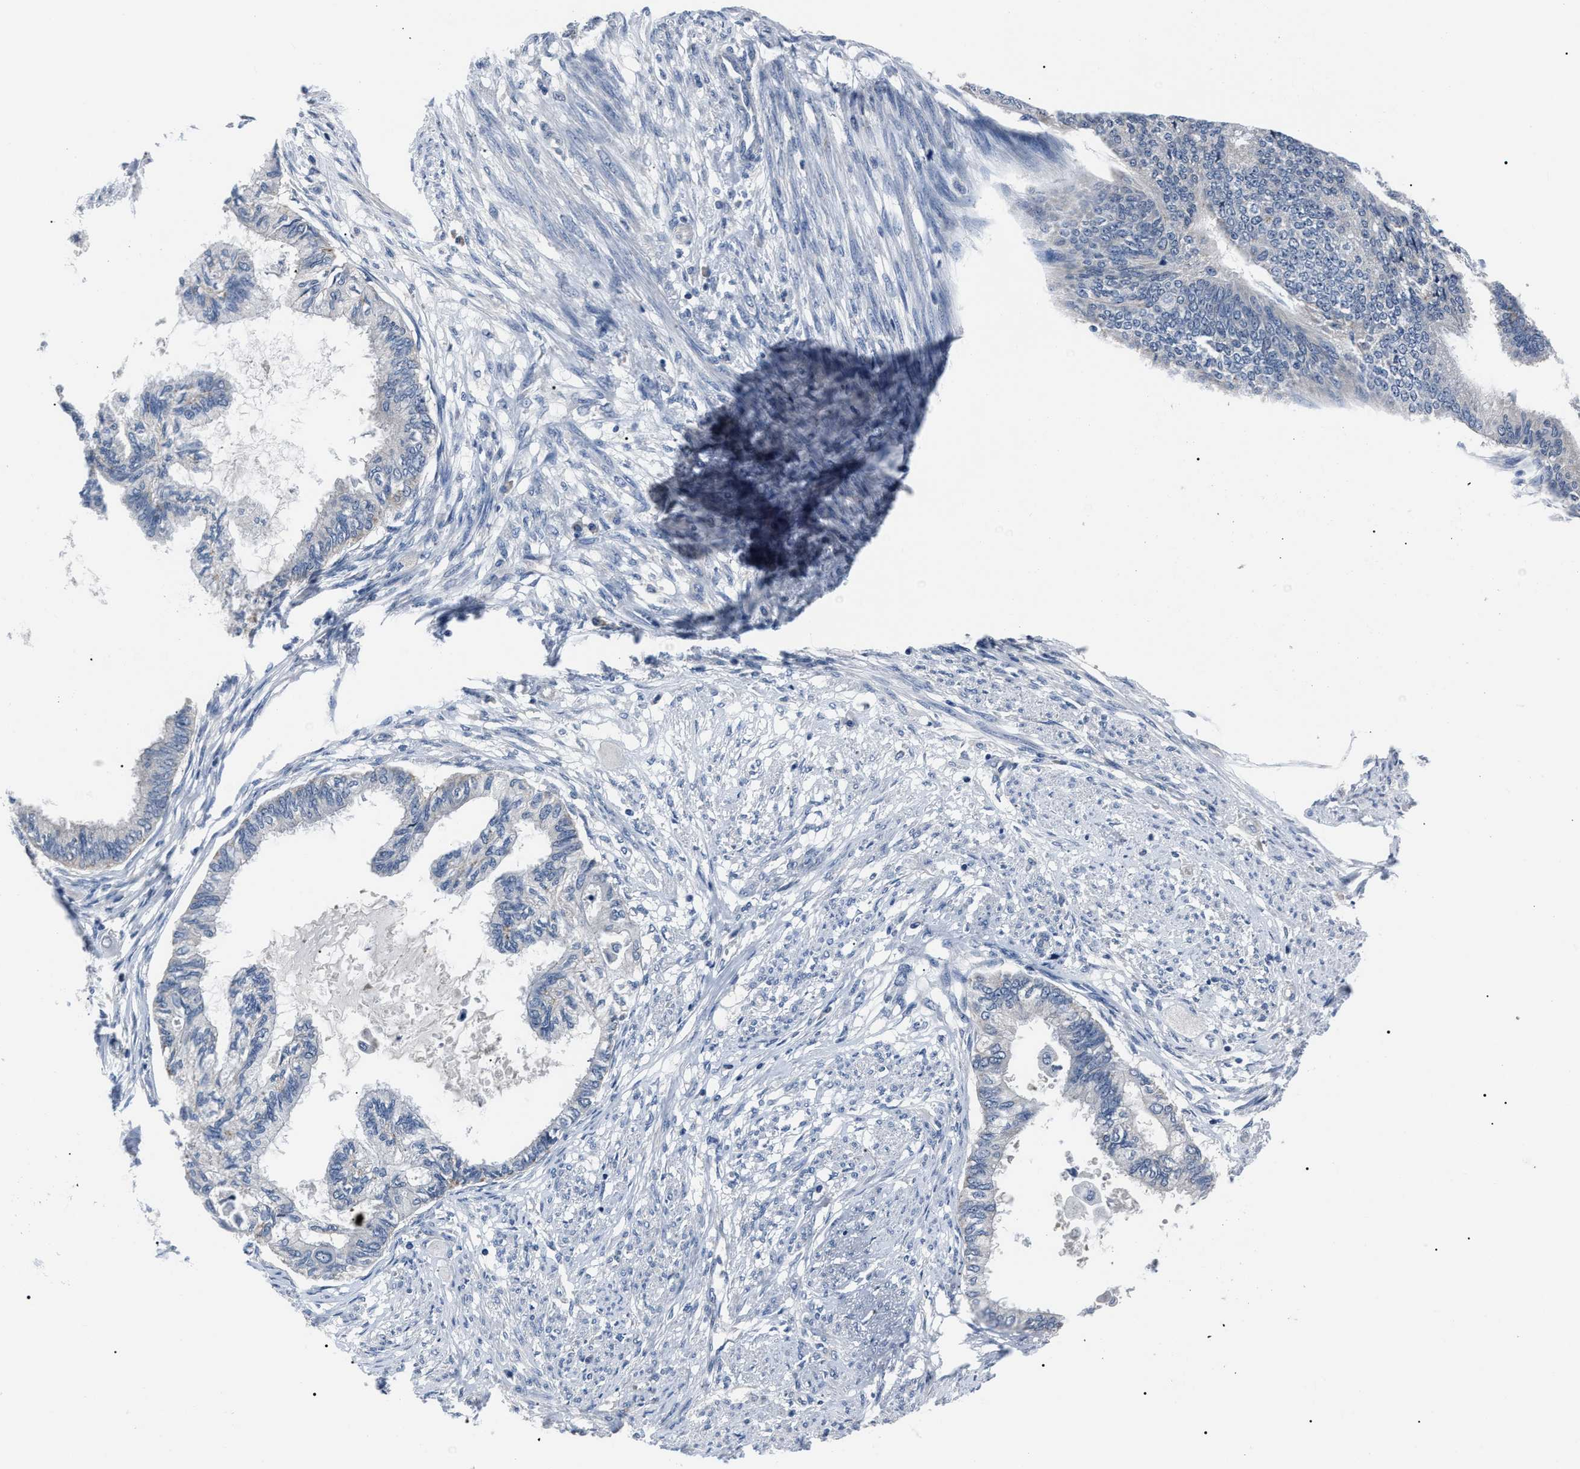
{"staining": {"intensity": "negative", "quantity": "none", "location": "none"}, "tissue": "cervical cancer", "cell_type": "Tumor cells", "image_type": "cancer", "snomed": [{"axis": "morphology", "description": "Normal tissue, NOS"}, {"axis": "morphology", "description": "Adenocarcinoma, NOS"}, {"axis": "topography", "description": "Cervix"}, {"axis": "topography", "description": "Endometrium"}], "caption": "This photomicrograph is of cervical cancer stained with immunohistochemistry (IHC) to label a protein in brown with the nuclei are counter-stained blue. There is no staining in tumor cells.", "gene": "LRWD1", "patient": {"sex": "female", "age": 86}}